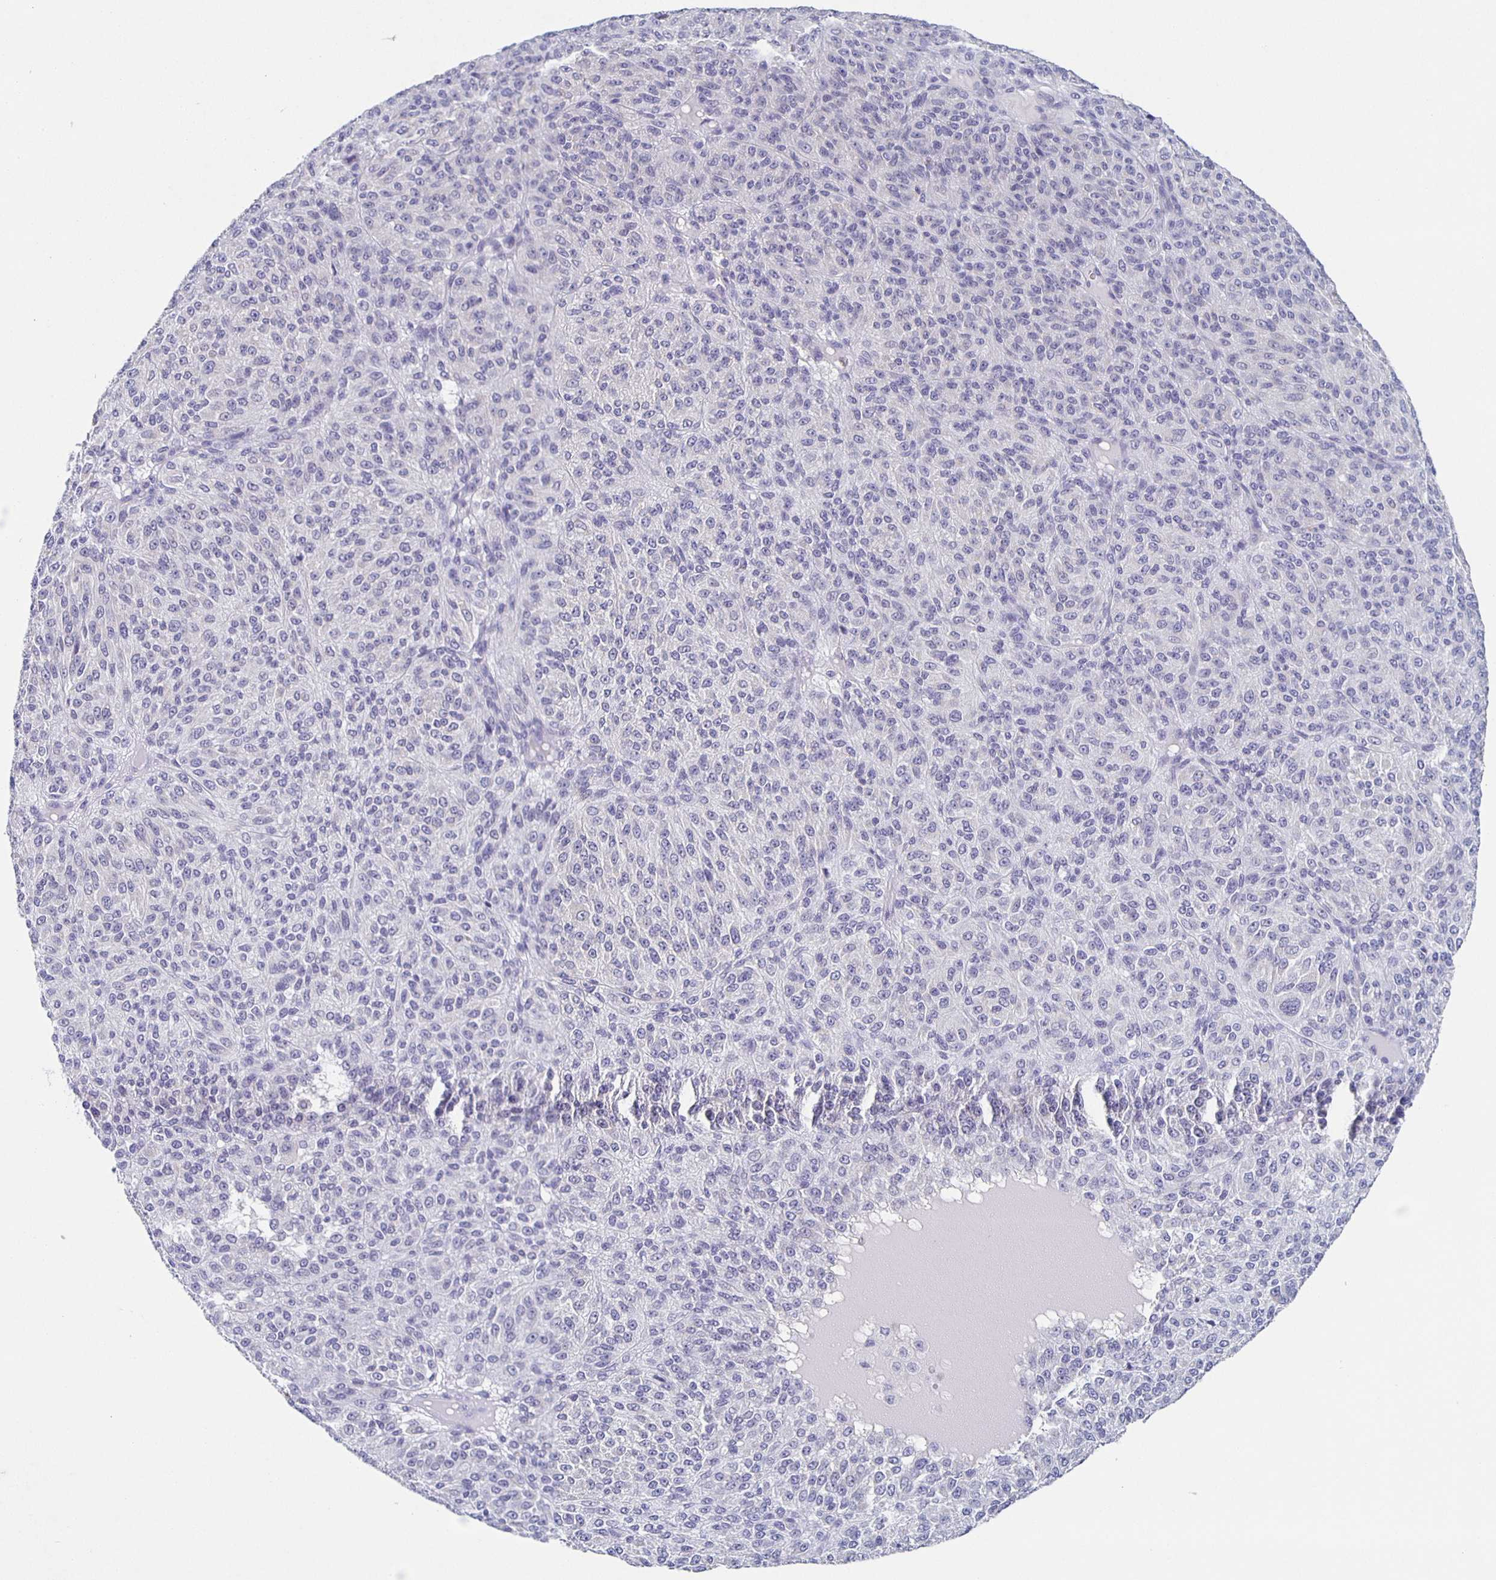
{"staining": {"intensity": "negative", "quantity": "none", "location": "none"}, "tissue": "melanoma", "cell_type": "Tumor cells", "image_type": "cancer", "snomed": [{"axis": "morphology", "description": "Malignant melanoma, Metastatic site"}, {"axis": "topography", "description": "Brain"}], "caption": "This is a histopathology image of immunohistochemistry (IHC) staining of malignant melanoma (metastatic site), which shows no positivity in tumor cells. (IHC, brightfield microscopy, high magnification).", "gene": "CARNS1", "patient": {"sex": "female", "age": 56}}